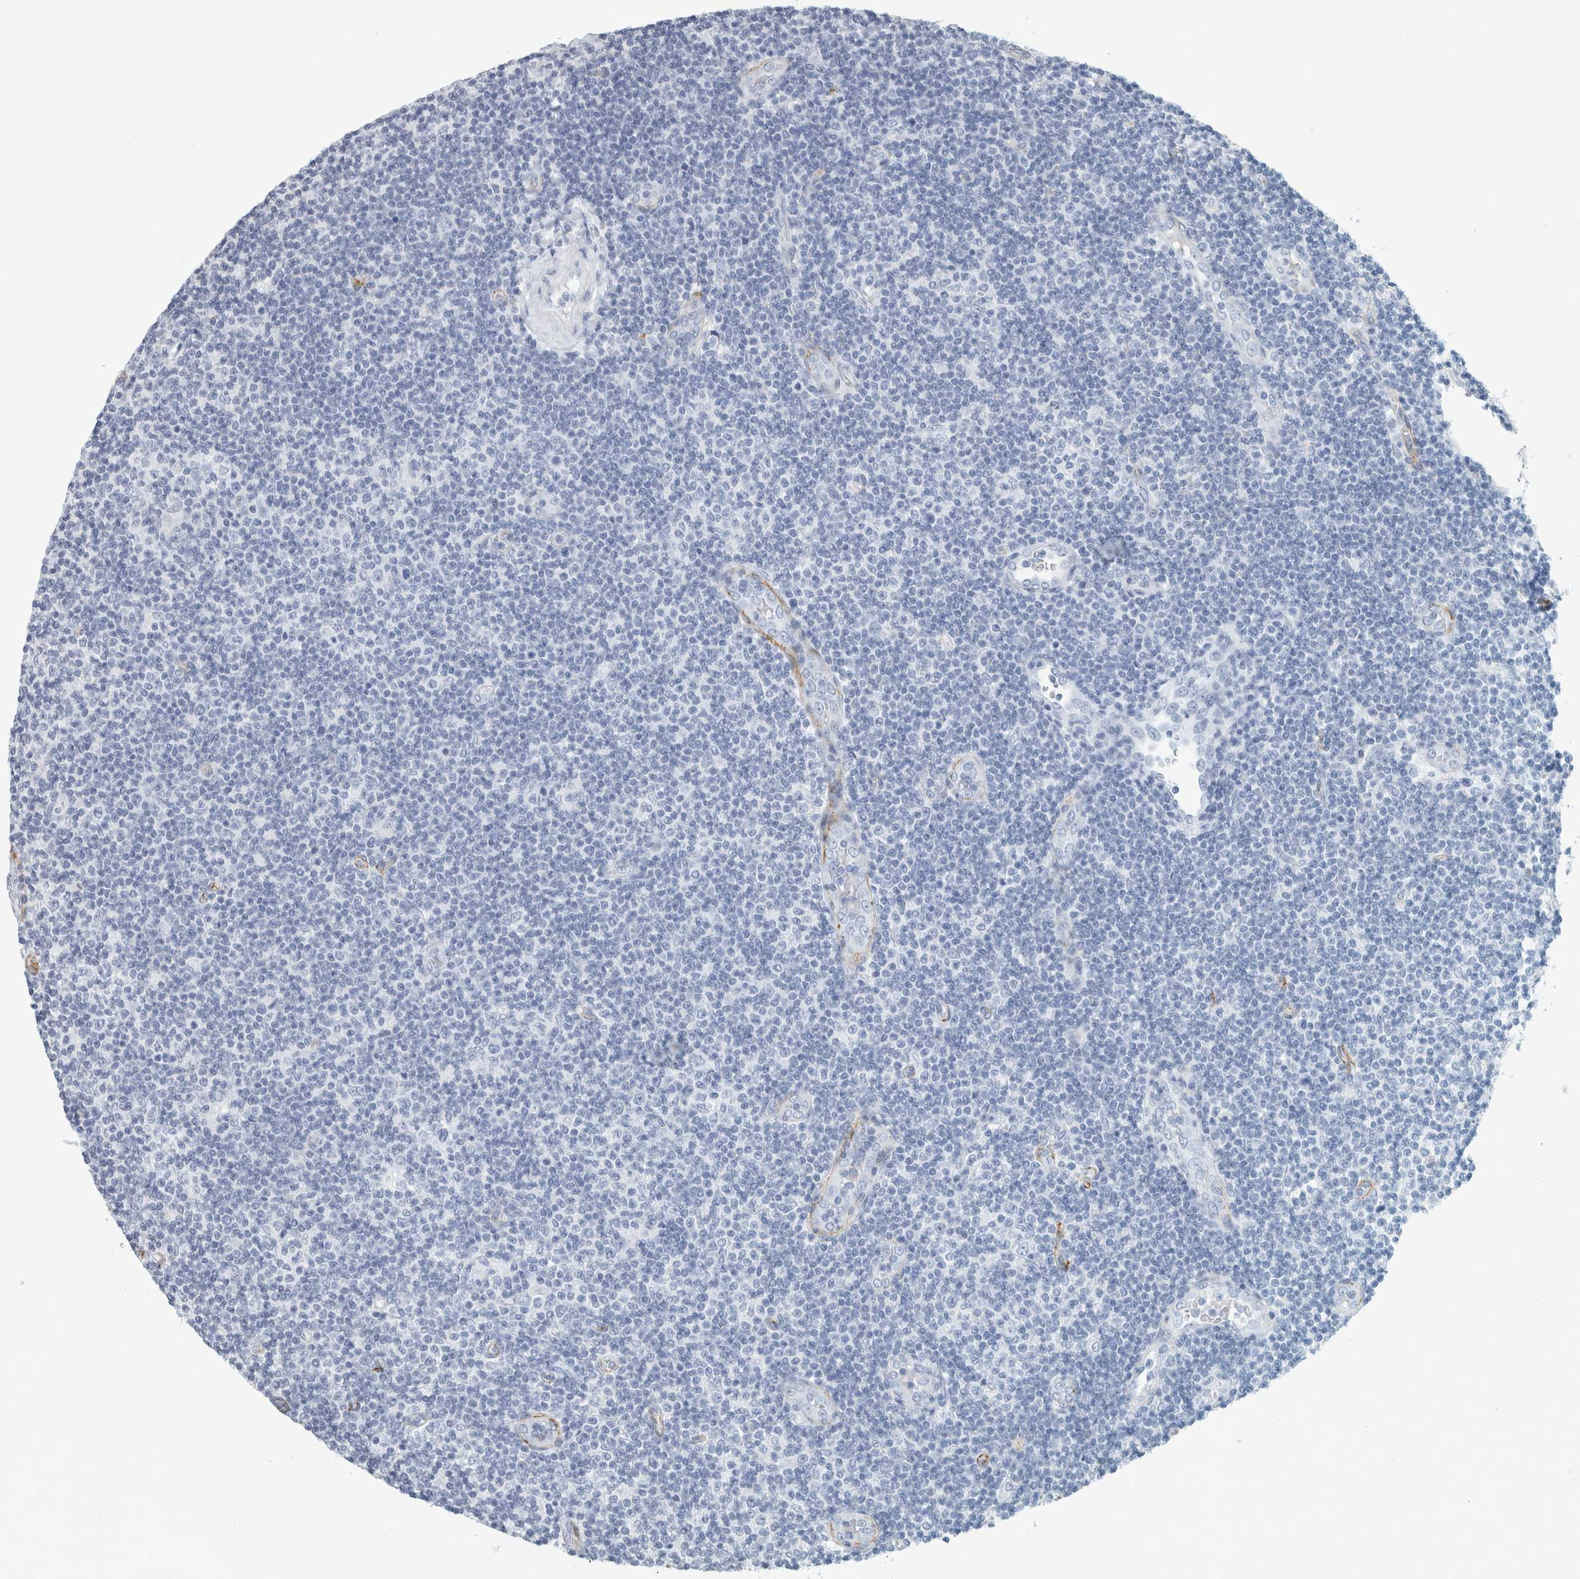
{"staining": {"intensity": "negative", "quantity": "none", "location": "none"}, "tissue": "lymphoma", "cell_type": "Tumor cells", "image_type": "cancer", "snomed": [{"axis": "morphology", "description": "Malignant lymphoma, non-Hodgkin's type, Low grade"}, {"axis": "topography", "description": "Lymph node"}], "caption": "Immunohistochemical staining of human low-grade malignant lymphoma, non-Hodgkin's type shows no significant staining in tumor cells. (DAB (3,3'-diaminobenzidine) IHC, high magnification).", "gene": "CD36", "patient": {"sex": "male", "age": 83}}